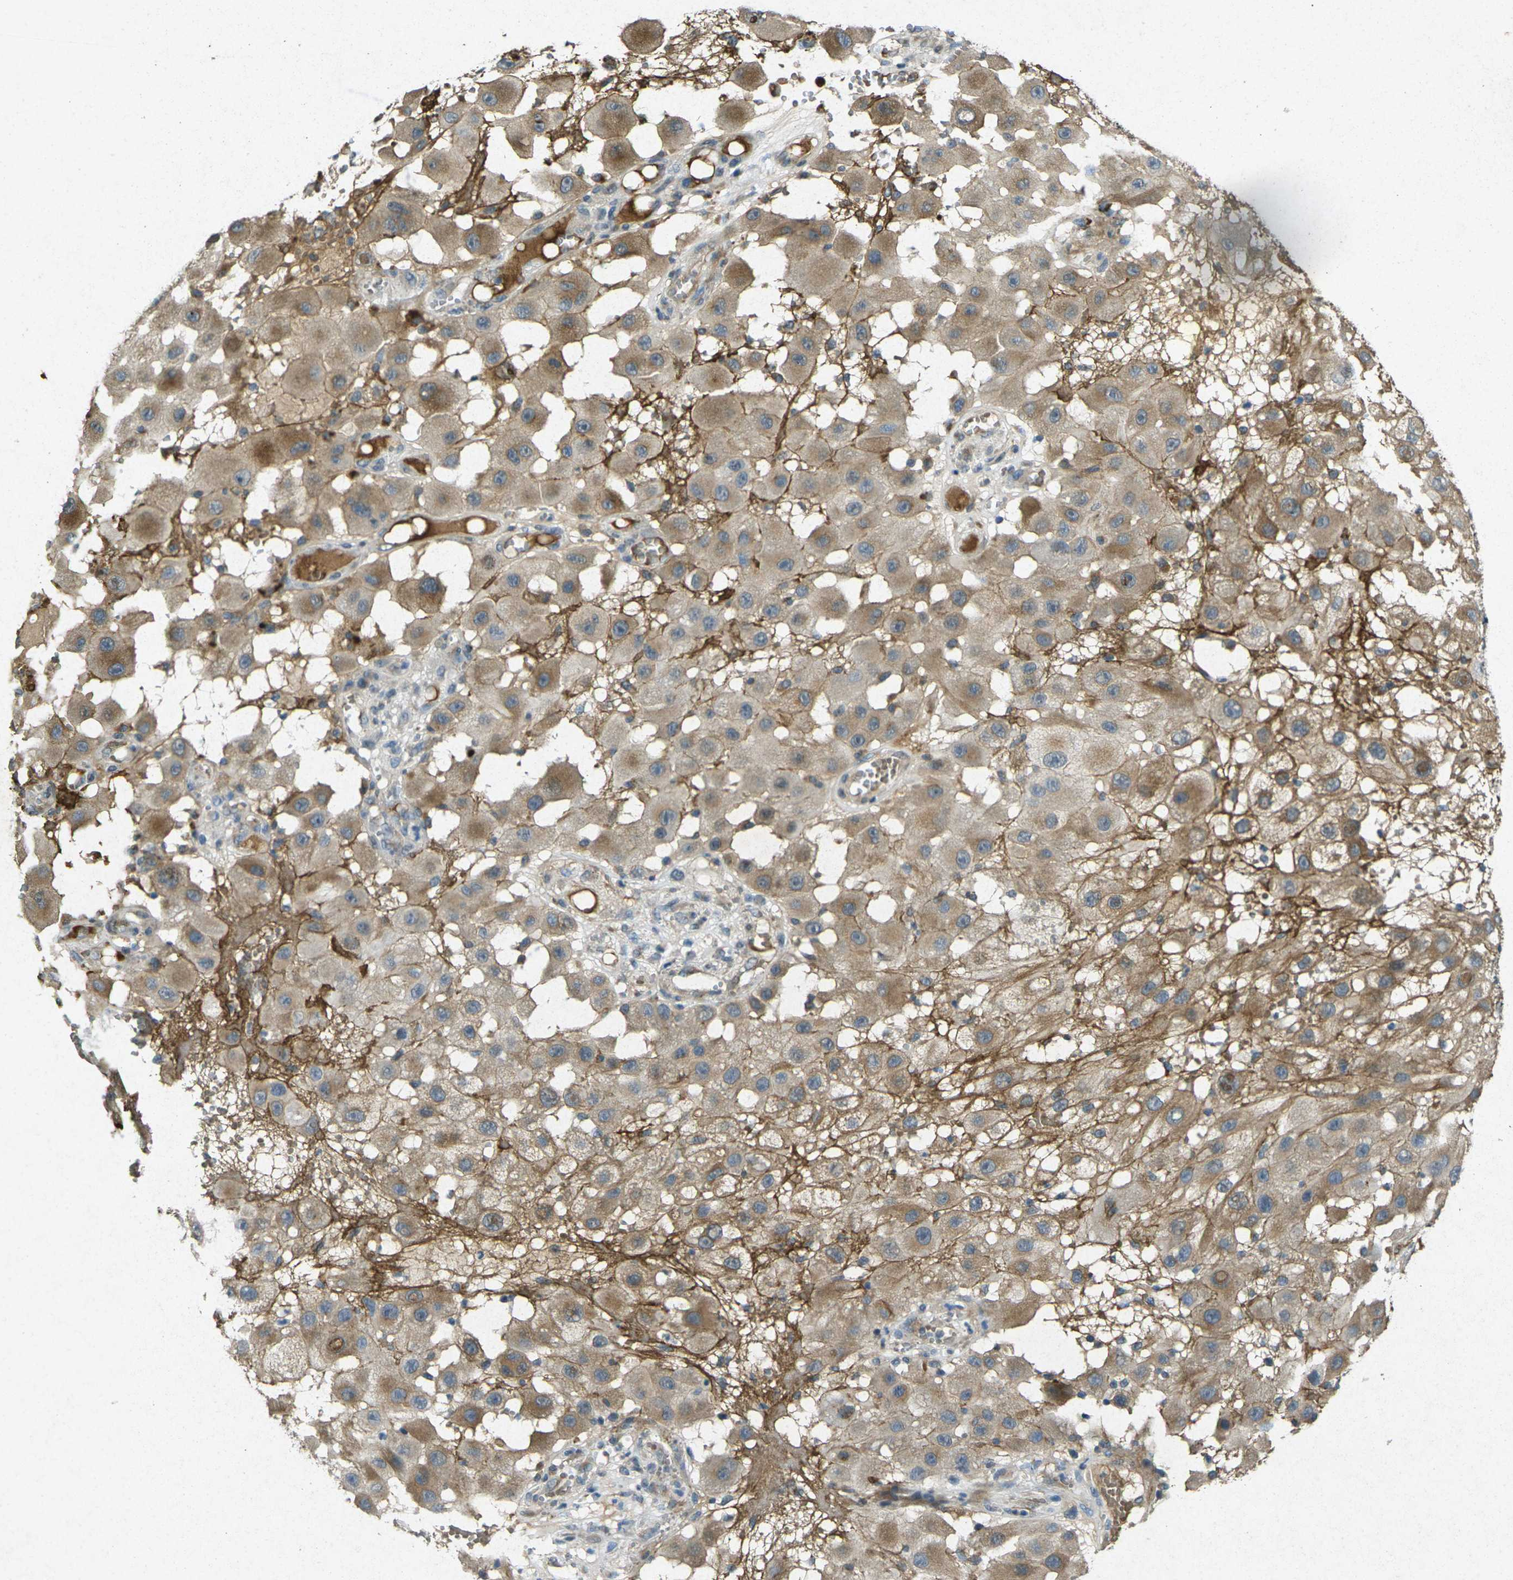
{"staining": {"intensity": "weak", "quantity": ">75%", "location": "cytoplasmic/membranous"}, "tissue": "melanoma", "cell_type": "Tumor cells", "image_type": "cancer", "snomed": [{"axis": "morphology", "description": "Malignant melanoma, NOS"}, {"axis": "topography", "description": "Skin"}], "caption": "High-magnification brightfield microscopy of melanoma stained with DAB (3,3'-diaminobenzidine) (brown) and counterstained with hematoxylin (blue). tumor cells exhibit weak cytoplasmic/membranous positivity is present in approximately>75% of cells. Nuclei are stained in blue.", "gene": "RGMA", "patient": {"sex": "female", "age": 81}}